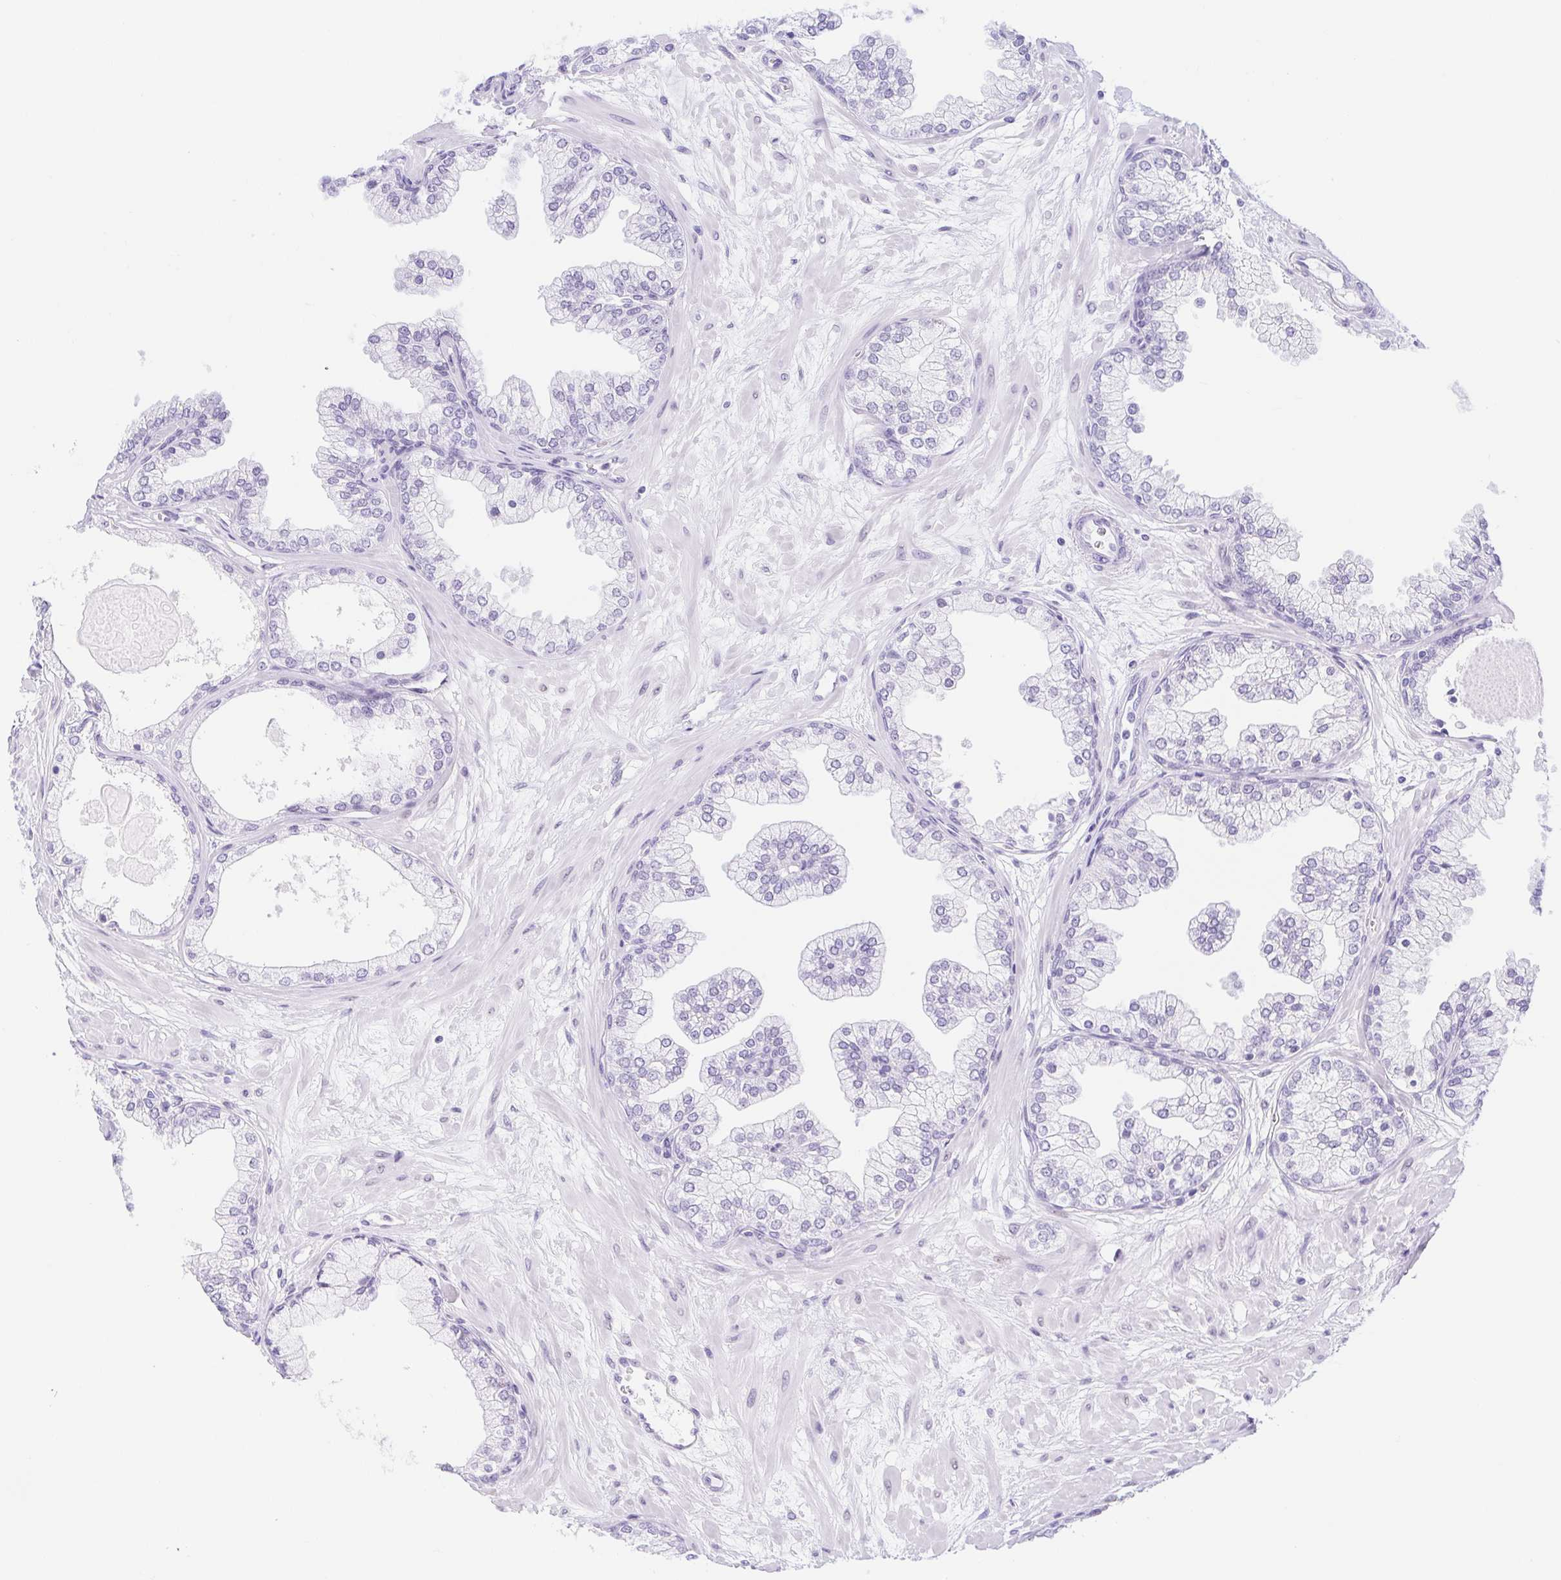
{"staining": {"intensity": "negative", "quantity": "none", "location": "none"}, "tissue": "prostate", "cell_type": "Glandular cells", "image_type": "normal", "snomed": [{"axis": "morphology", "description": "Normal tissue, NOS"}, {"axis": "topography", "description": "Prostate"}, {"axis": "topography", "description": "Peripheral nerve tissue"}], "caption": "Micrograph shows no significant protein positivity in glandular cells of normal prostate. (Stains: DAB immunohistochemistry (IHC) with hematoxylin counter stain, Microscopy: brightfield microscopy at high magnification).", "gene": "CAND1", "patient": {"sex": "male", "age": 61}}